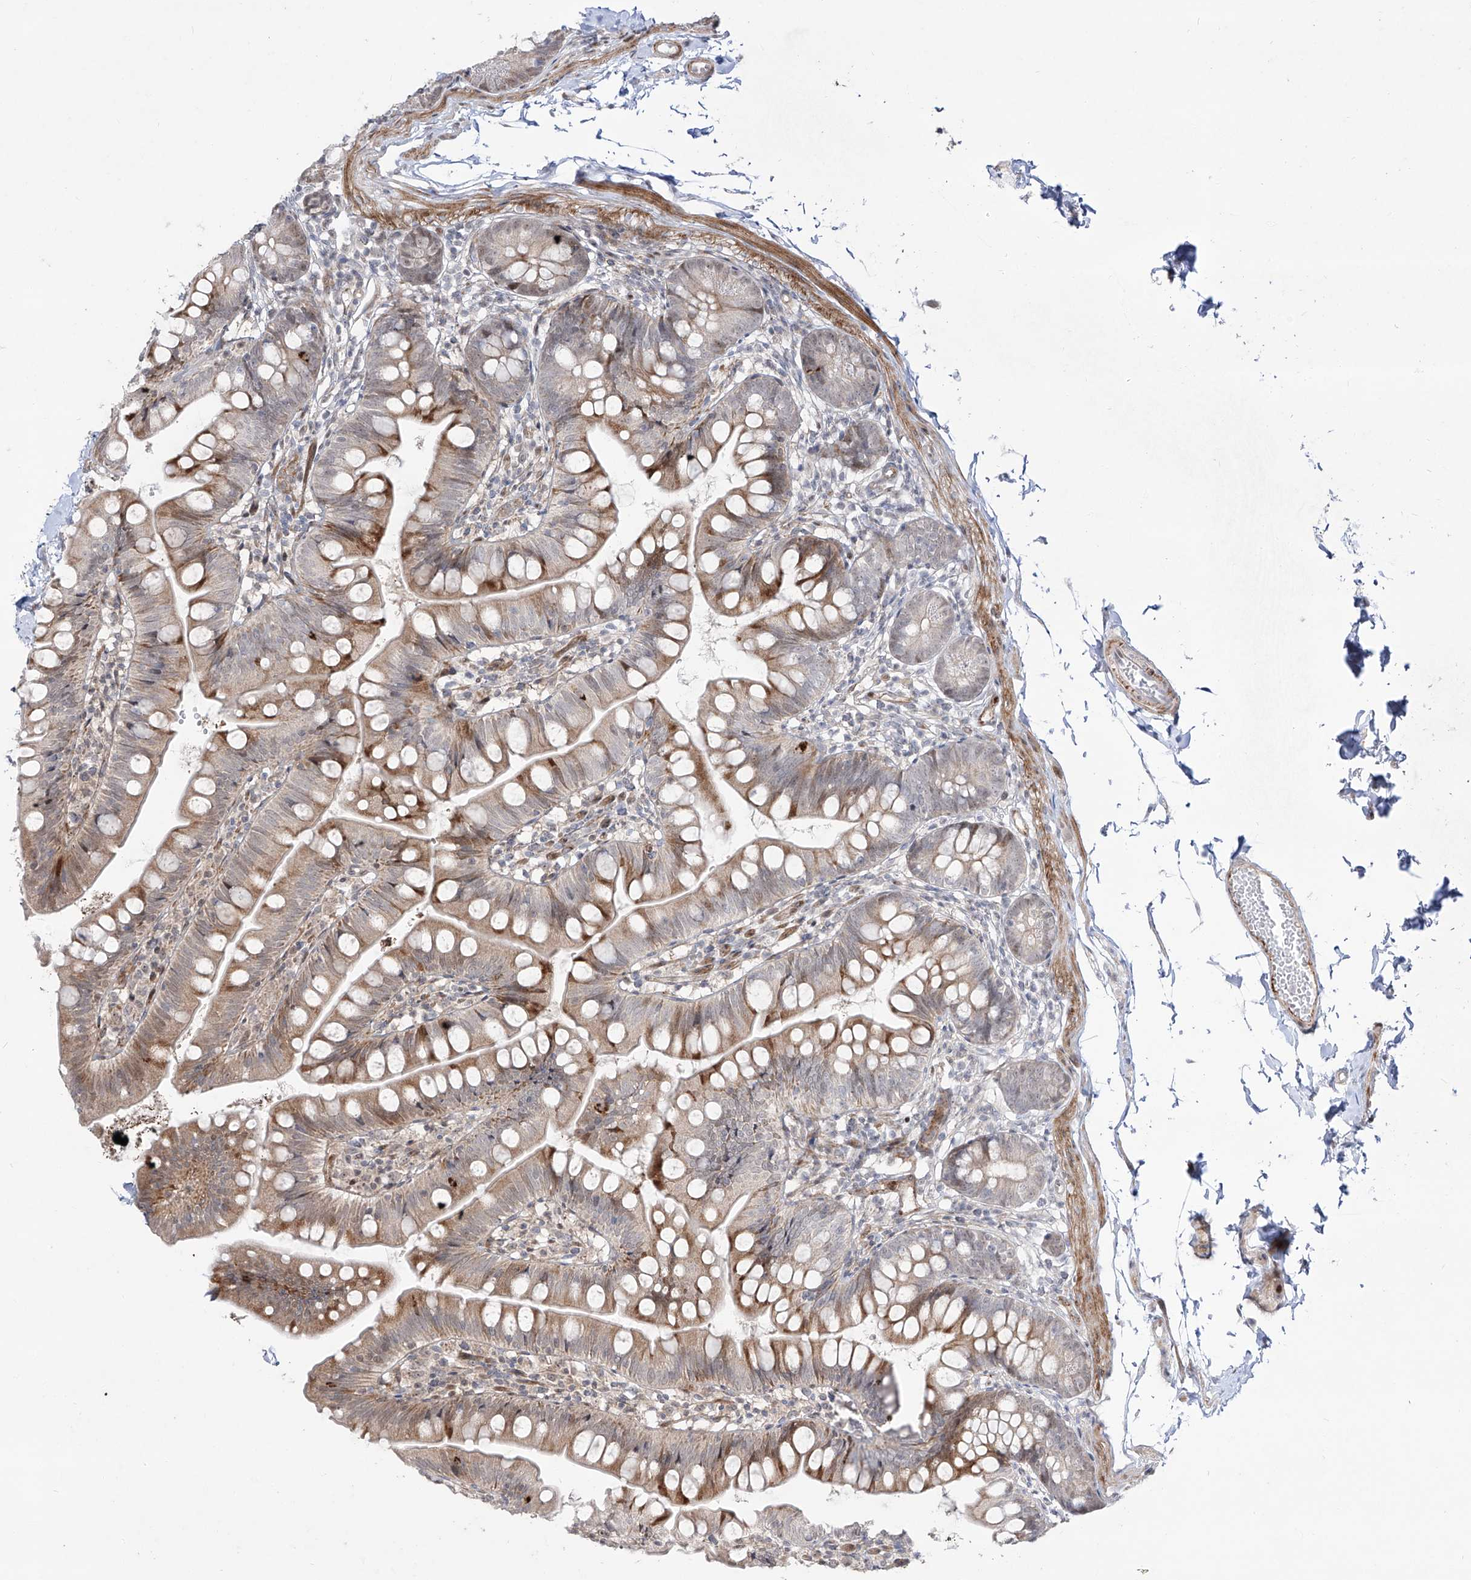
{"staining": {"intensity": "moderate", "quantity": ">75%", "location": "cytoplasmic/membranous"}, "tissue": "small intestine", "cell_type": "Glandular cells", "image_type": "normal", "snomed": [{"axis": "morphology", "description": "Normal tissue, NOS"}, {"axis": "topography", "description": "Small intestine"}], "caption": "Immunohistochemical staining of normal small intestine demonstrates >75% levels of moderate cytoplasmic/membranous protein expression in about >75% of glandular cells. (DAB IHC with brightfield microscopy, high magnification).", "gene": "ZNF180", "patient": {"sex": "male", "age": 7}}